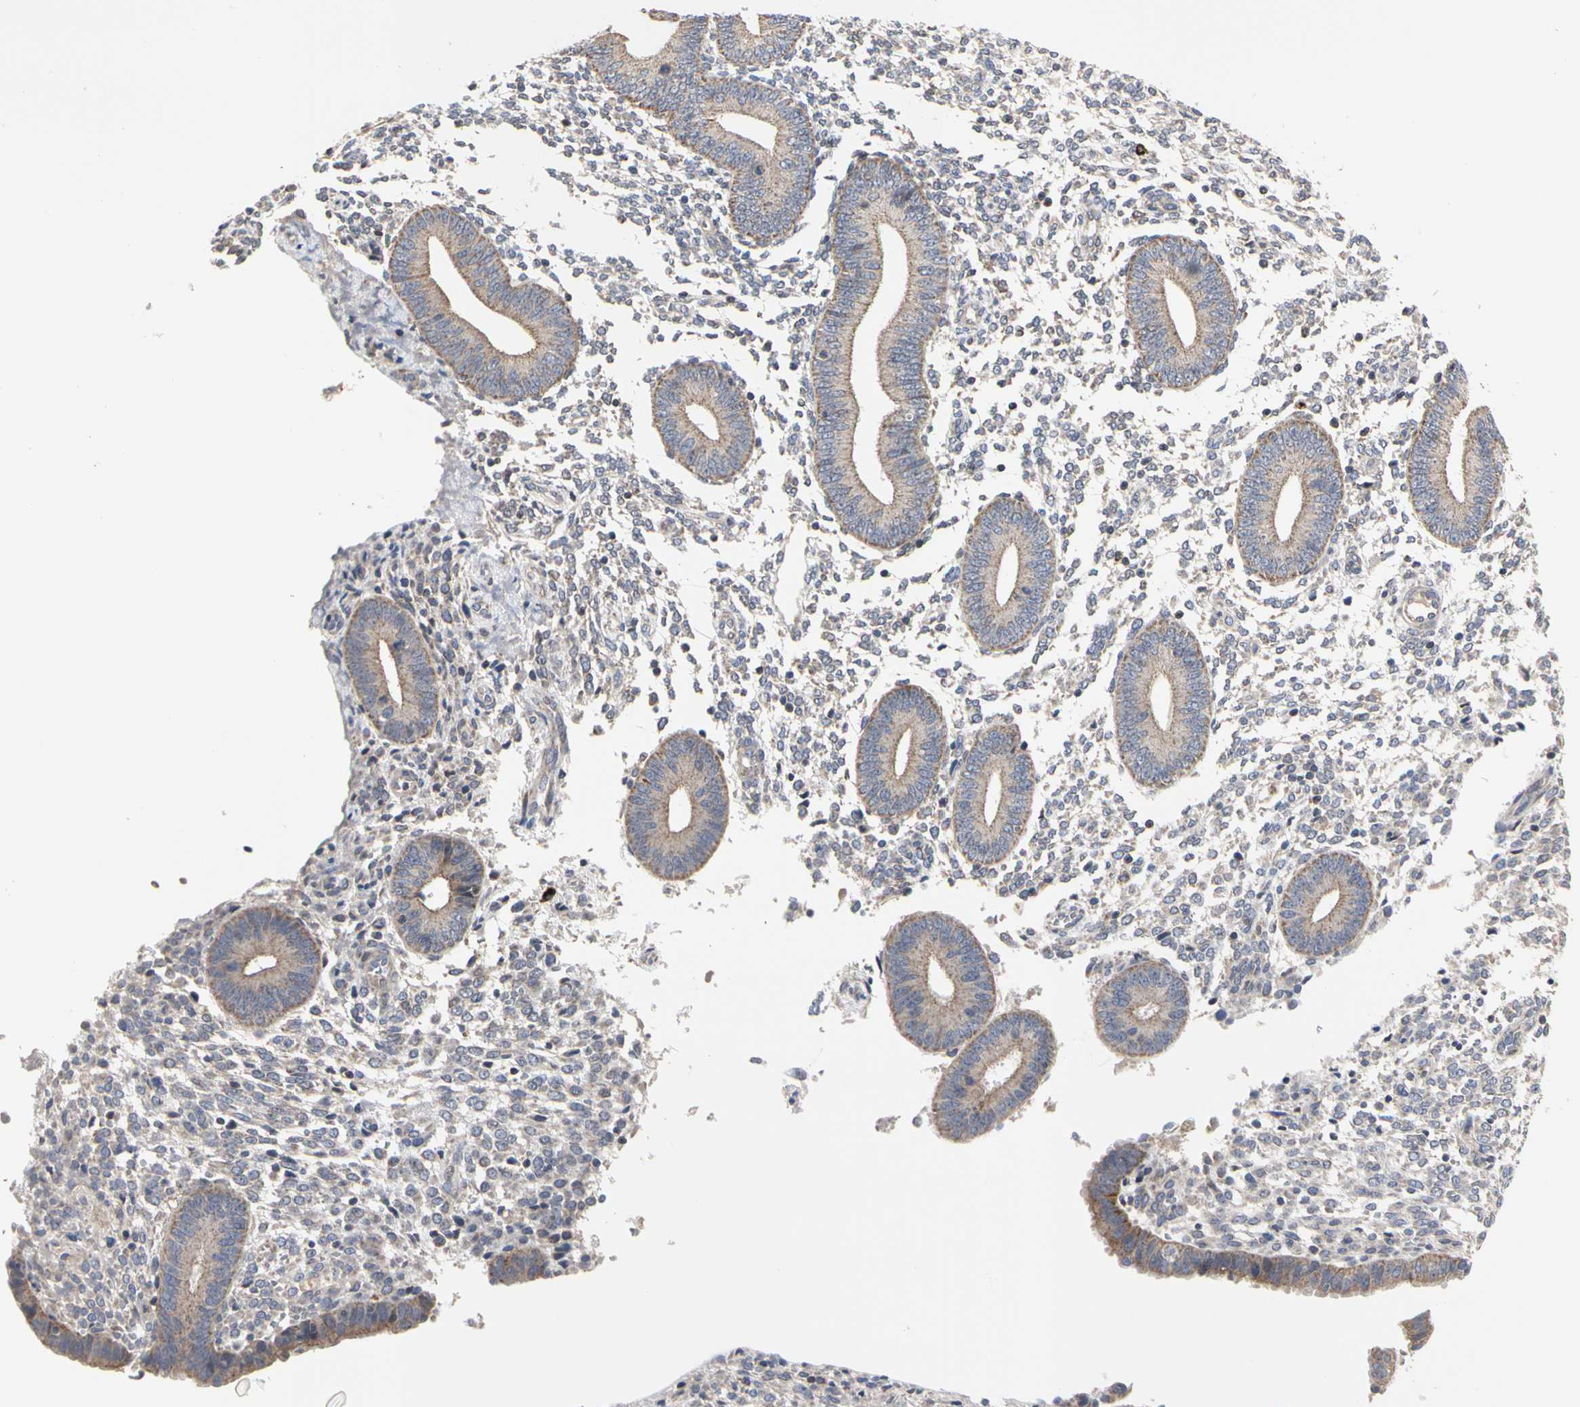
{"staining": {"intensity": "negative", "quantity": "none", "location": "none"}, "tissue": "endometrium", "cell_type": "Cells in endometrial stroma", "image_type": "normal", "snomed": [{"axis": "morphology", "description": "Normal tissue, NOS"}, {"axis": "topography", "description": "Endometrium"}], "caption": "This is an immunohistochemistry histopathology image of normal human endometrium. There is no staining in cells in endometrial stroma.", "gene": "TSKU", "patient": {"sex": "female", "age": 35}}